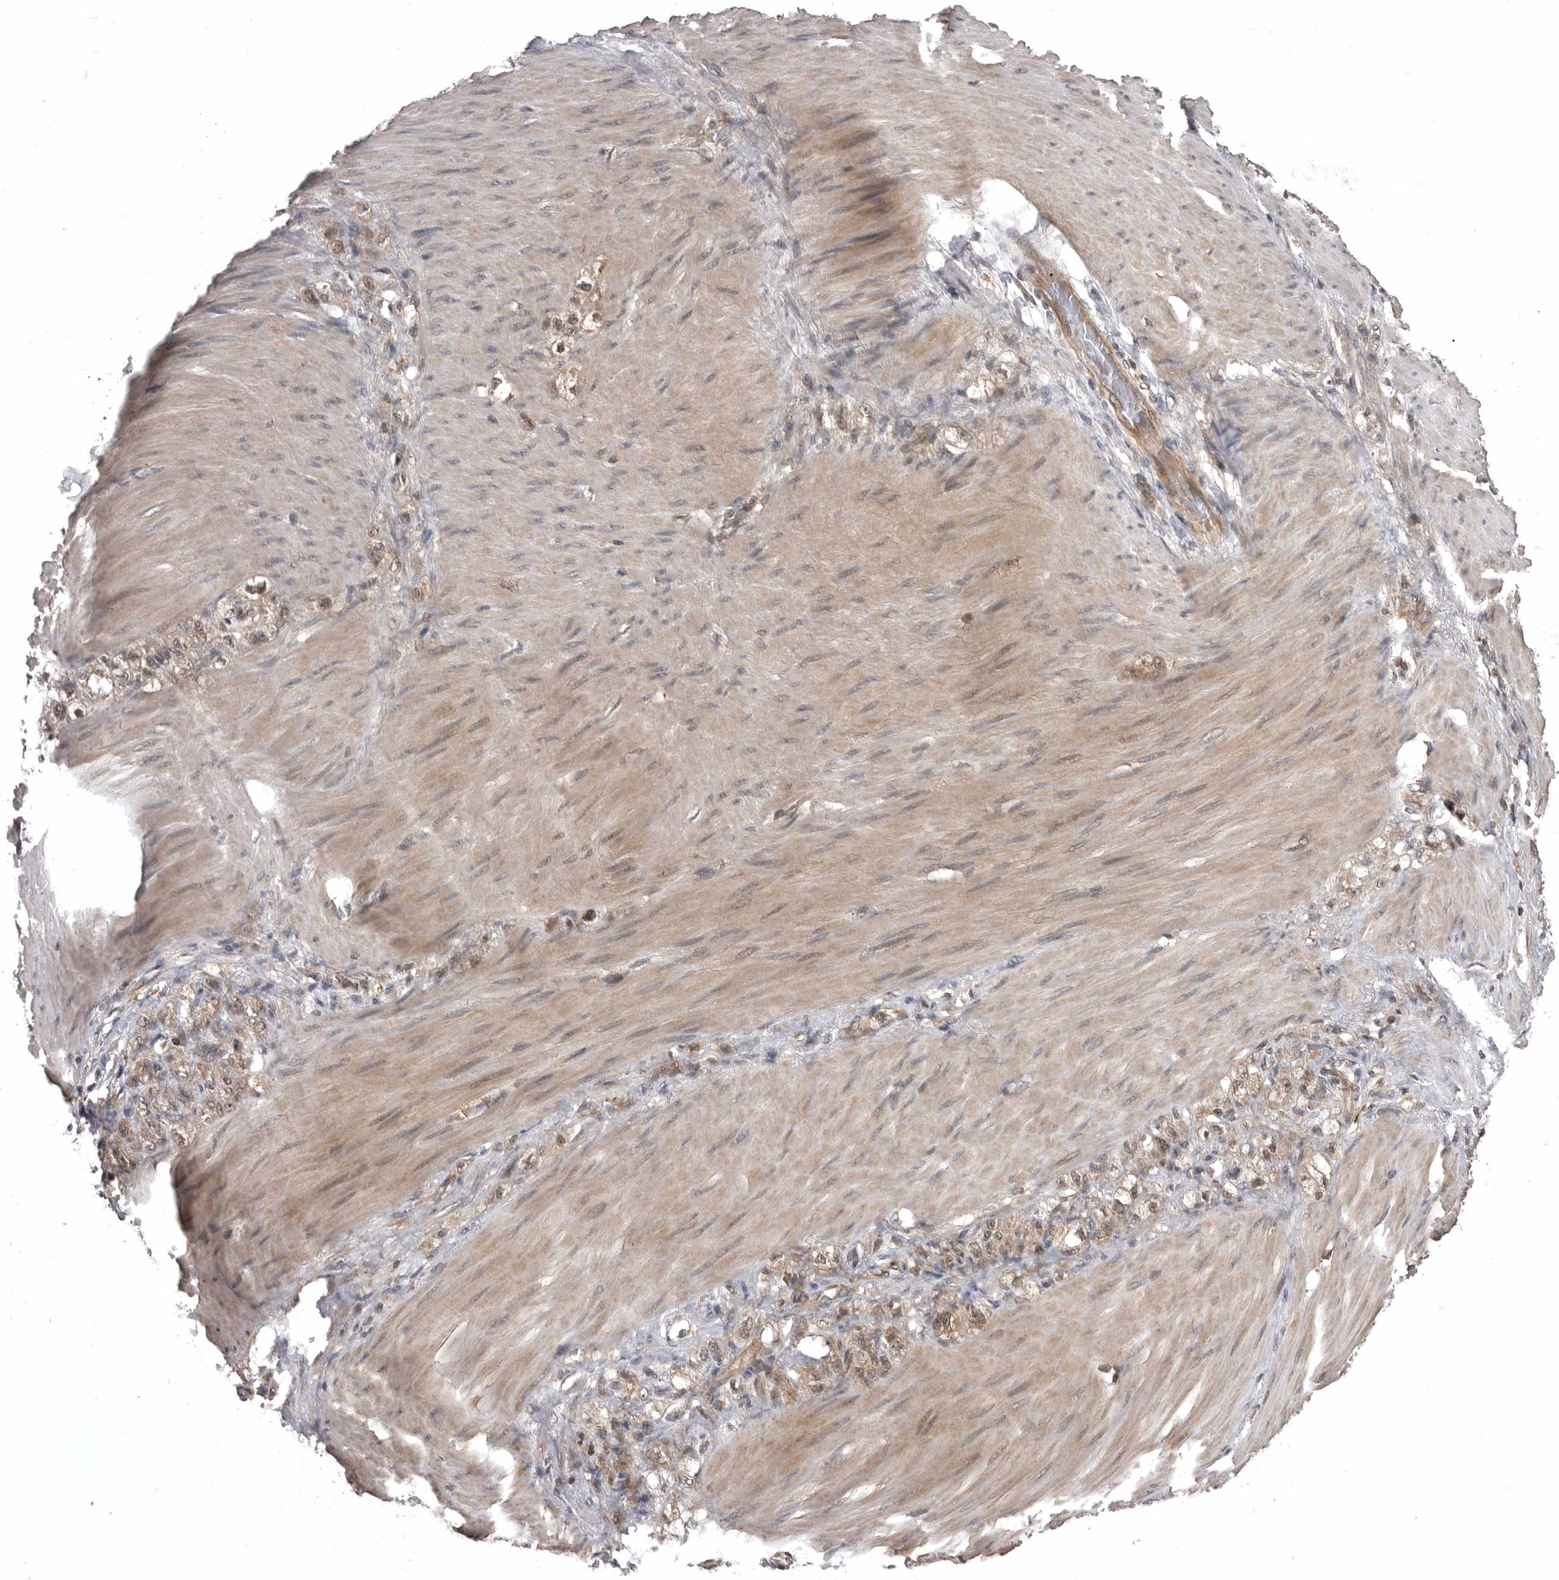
{"staining": {"intensity": "moderate", "quantity": ">75%", "location": "cytoplasmic/membranous"}, "tissue": "stomach cancer", "cell_type": "Tumor cells", "image_type": "cancer", "snomed": [{"axis": "morphology", "description": "Normal tissue, NOS"}, {"axis": "morphology", "description": "Adenocarcinoma, NOS"}, {"axis": "topography", "description": "Stomach"}], "caption": "Moderate cytoplasmic/membranous protein expression is identified in about >75% of tumor cells in stomach cancer.", "gene": "AOAH", "patient": {"sex": "male", "age": 82}}